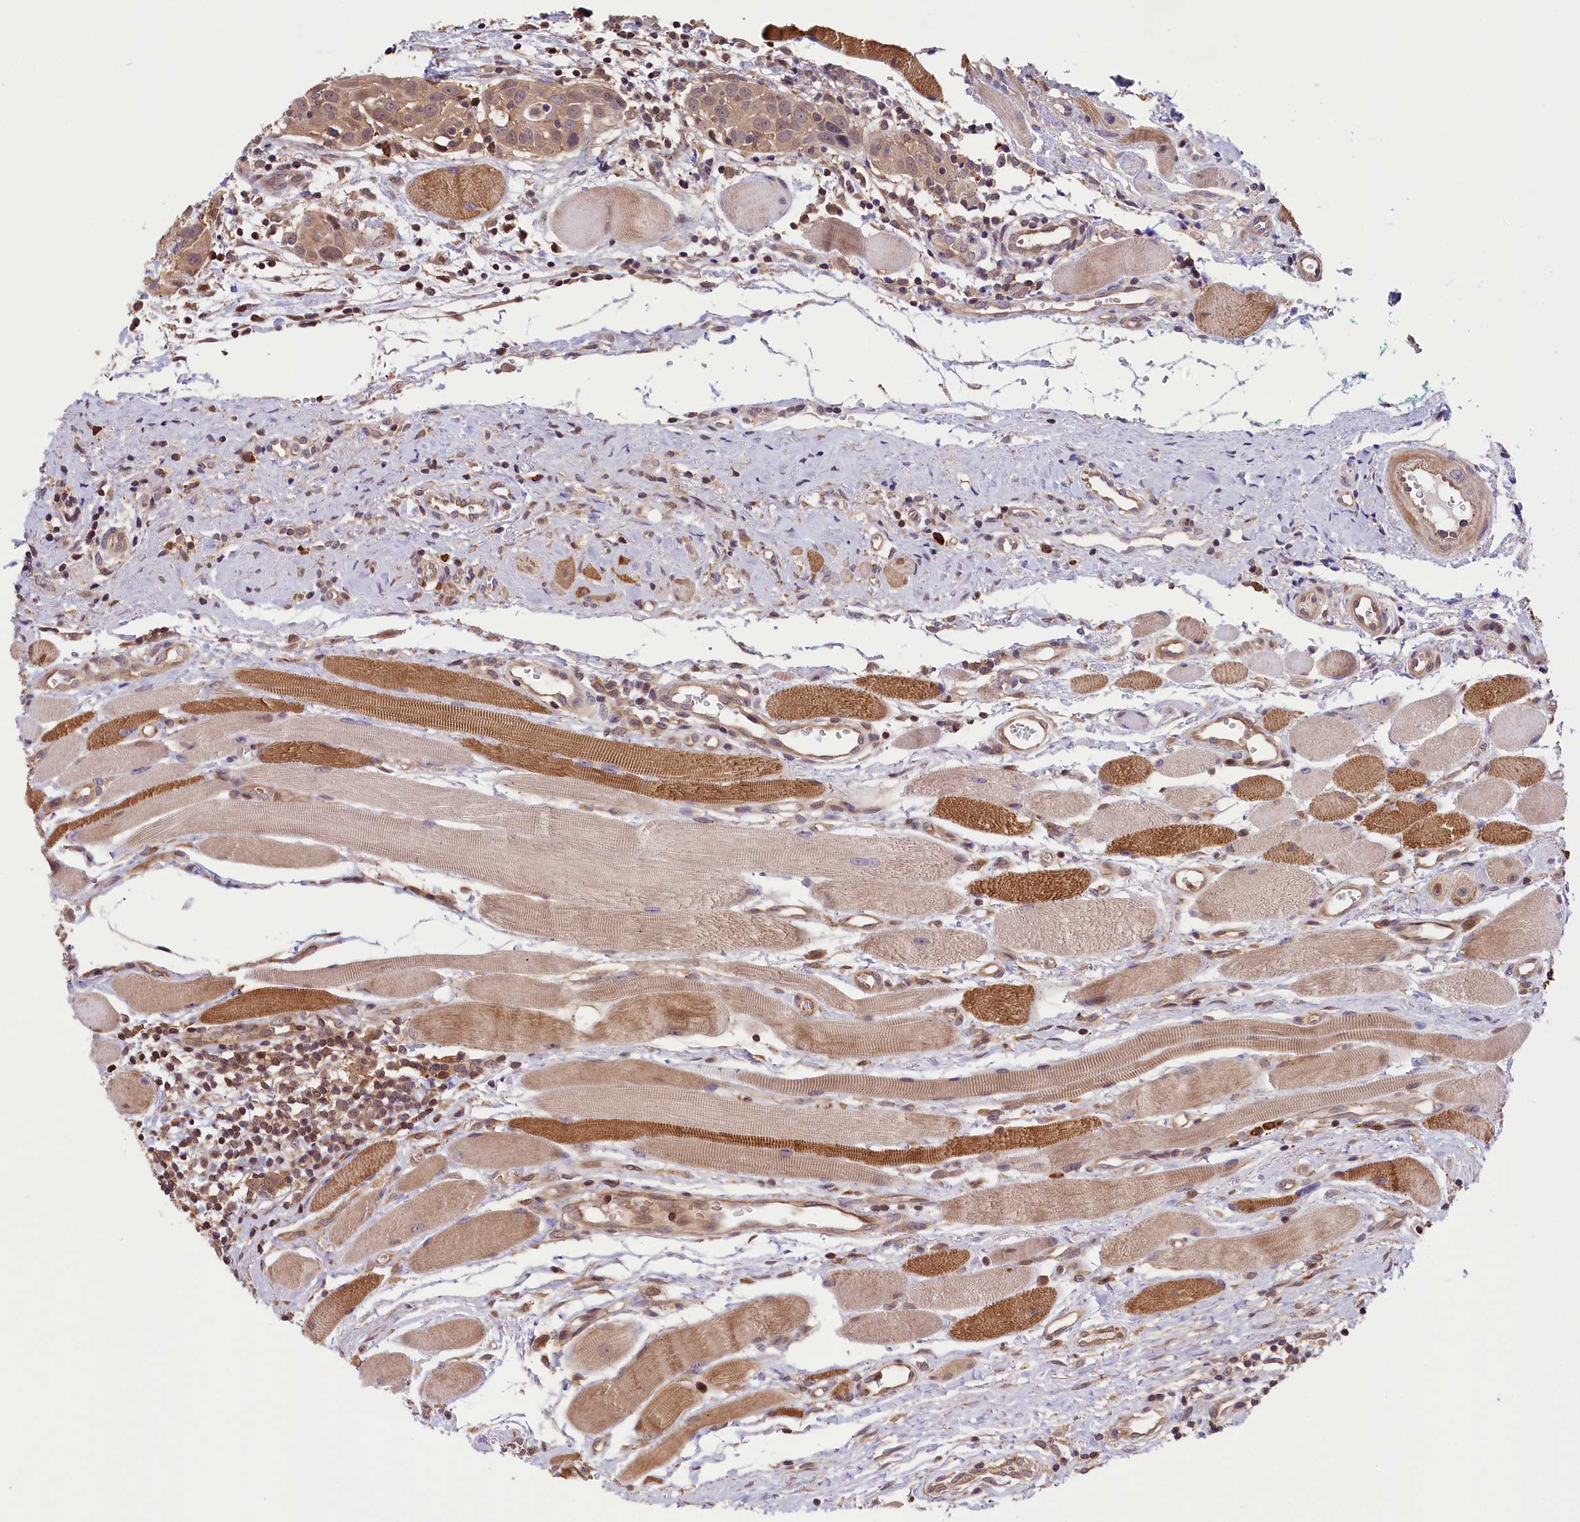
{"staining": {"intensity": "weak", "quantity": ">75%", "location": "cytoplasmic/membranous"}, "tissue": "head and neck cancer", "cell_type": "Tumor cells", "image_type": "cancer", "snomed": [{"axis": "morphology", "description": "Squamous cell carcinoma, NOS"}, {"axis": "topography", "description": "Oral tissue"}, {"axis": "topography", "description": "Head-Neck"}], "caption": "A micrograph of human squamous cell carcinoma (head and neck) stained for a protein reveals weak cytoplasmic/membranous brown staining in tumor cells.", "gene": "RIC8A", "patient": {"sex": "female", "age": 50}}